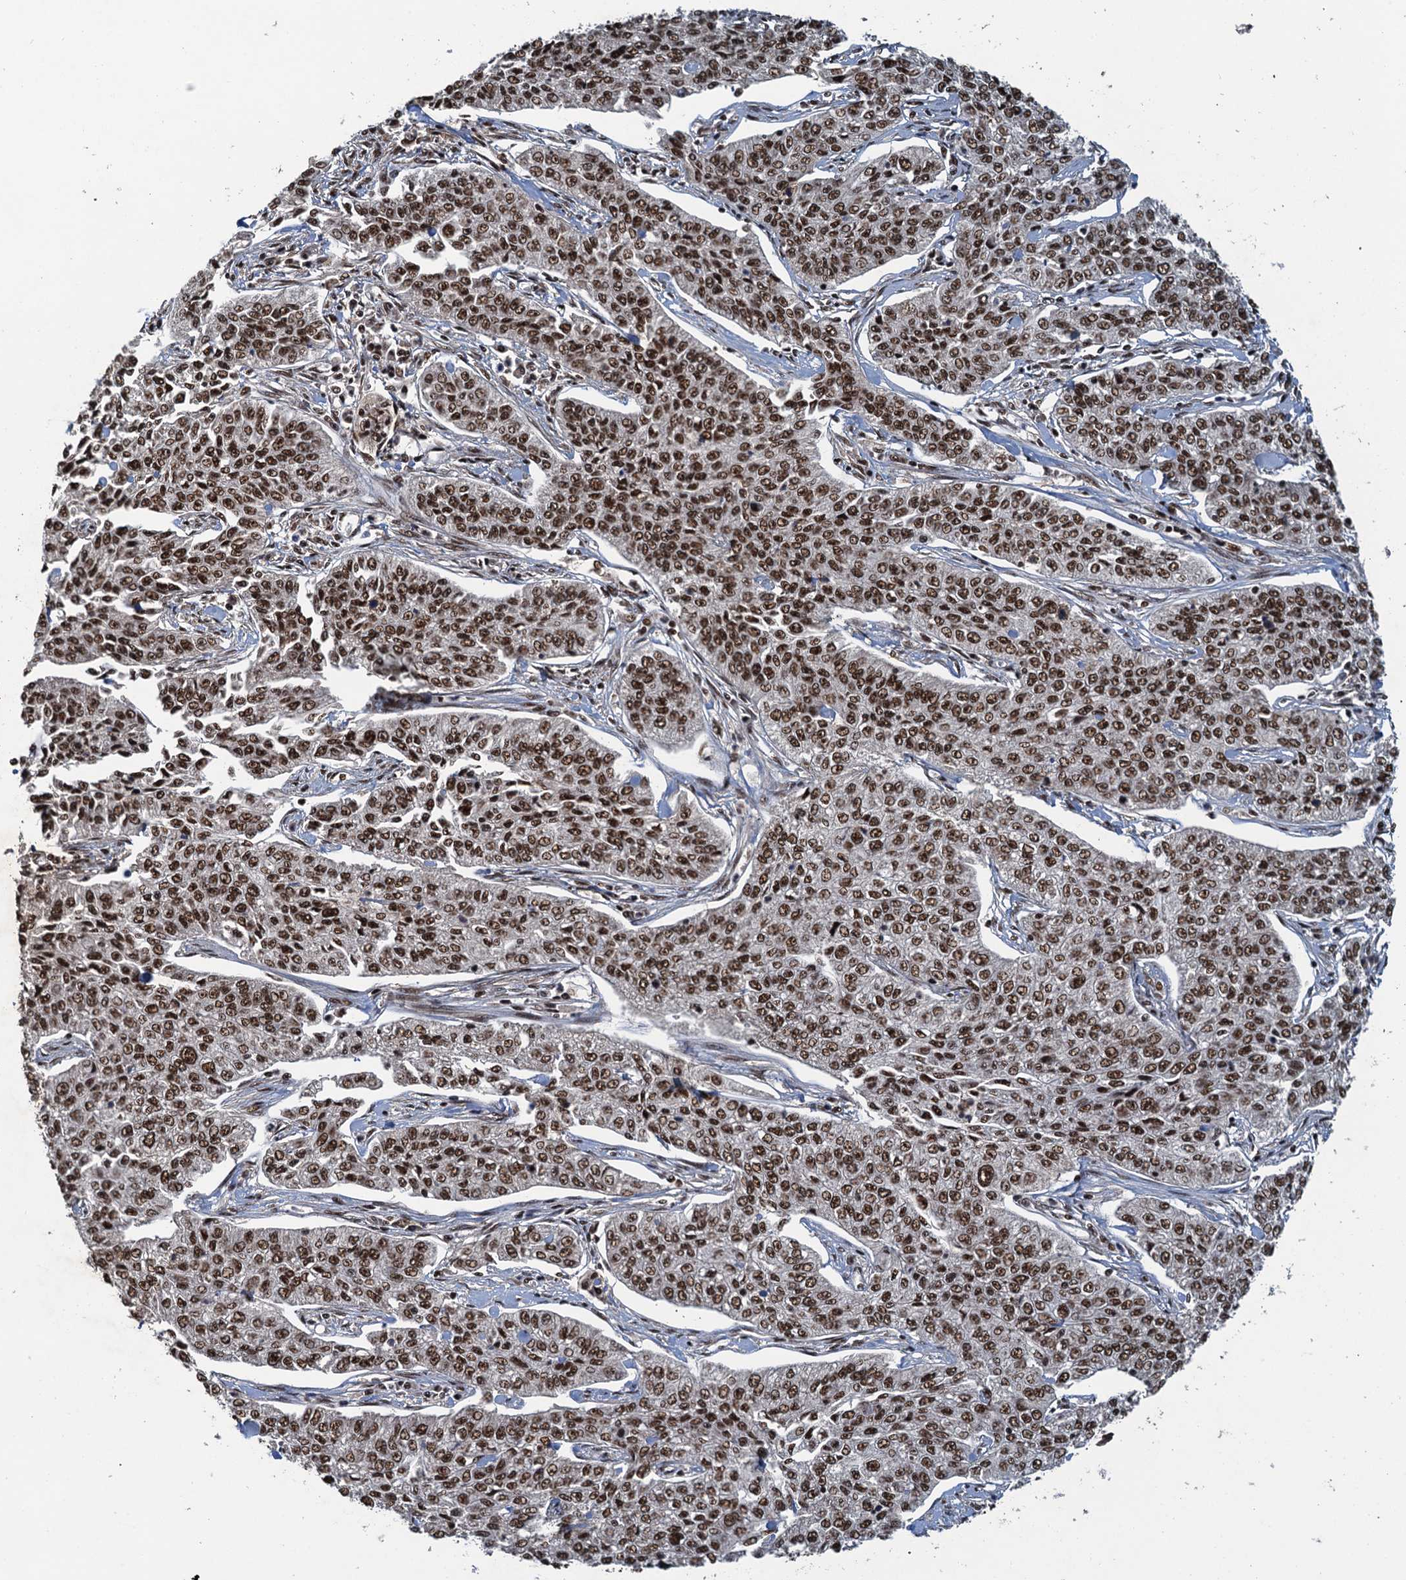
{"staining": {"intensity": "moderate", "quantity": ">75%", "location": "nuclear"}, "tissue": "cervical cancer", "cell_type": "Tumor cells", "image_type": "cancer", "snomed": [{"axis": "morphology", "description": "Squamous cell carcinoma, NOS"}, {"axis": "topography", "description": "Cervix"}], "caption": "A photomicrograph of human cervical cancer (squamous cell carcinoma) stained for a protein shows moderate nuclear brown staining in tumor cells.", "gene": "ZC3H18", "patient": {"sex": "female", "age": 35}}